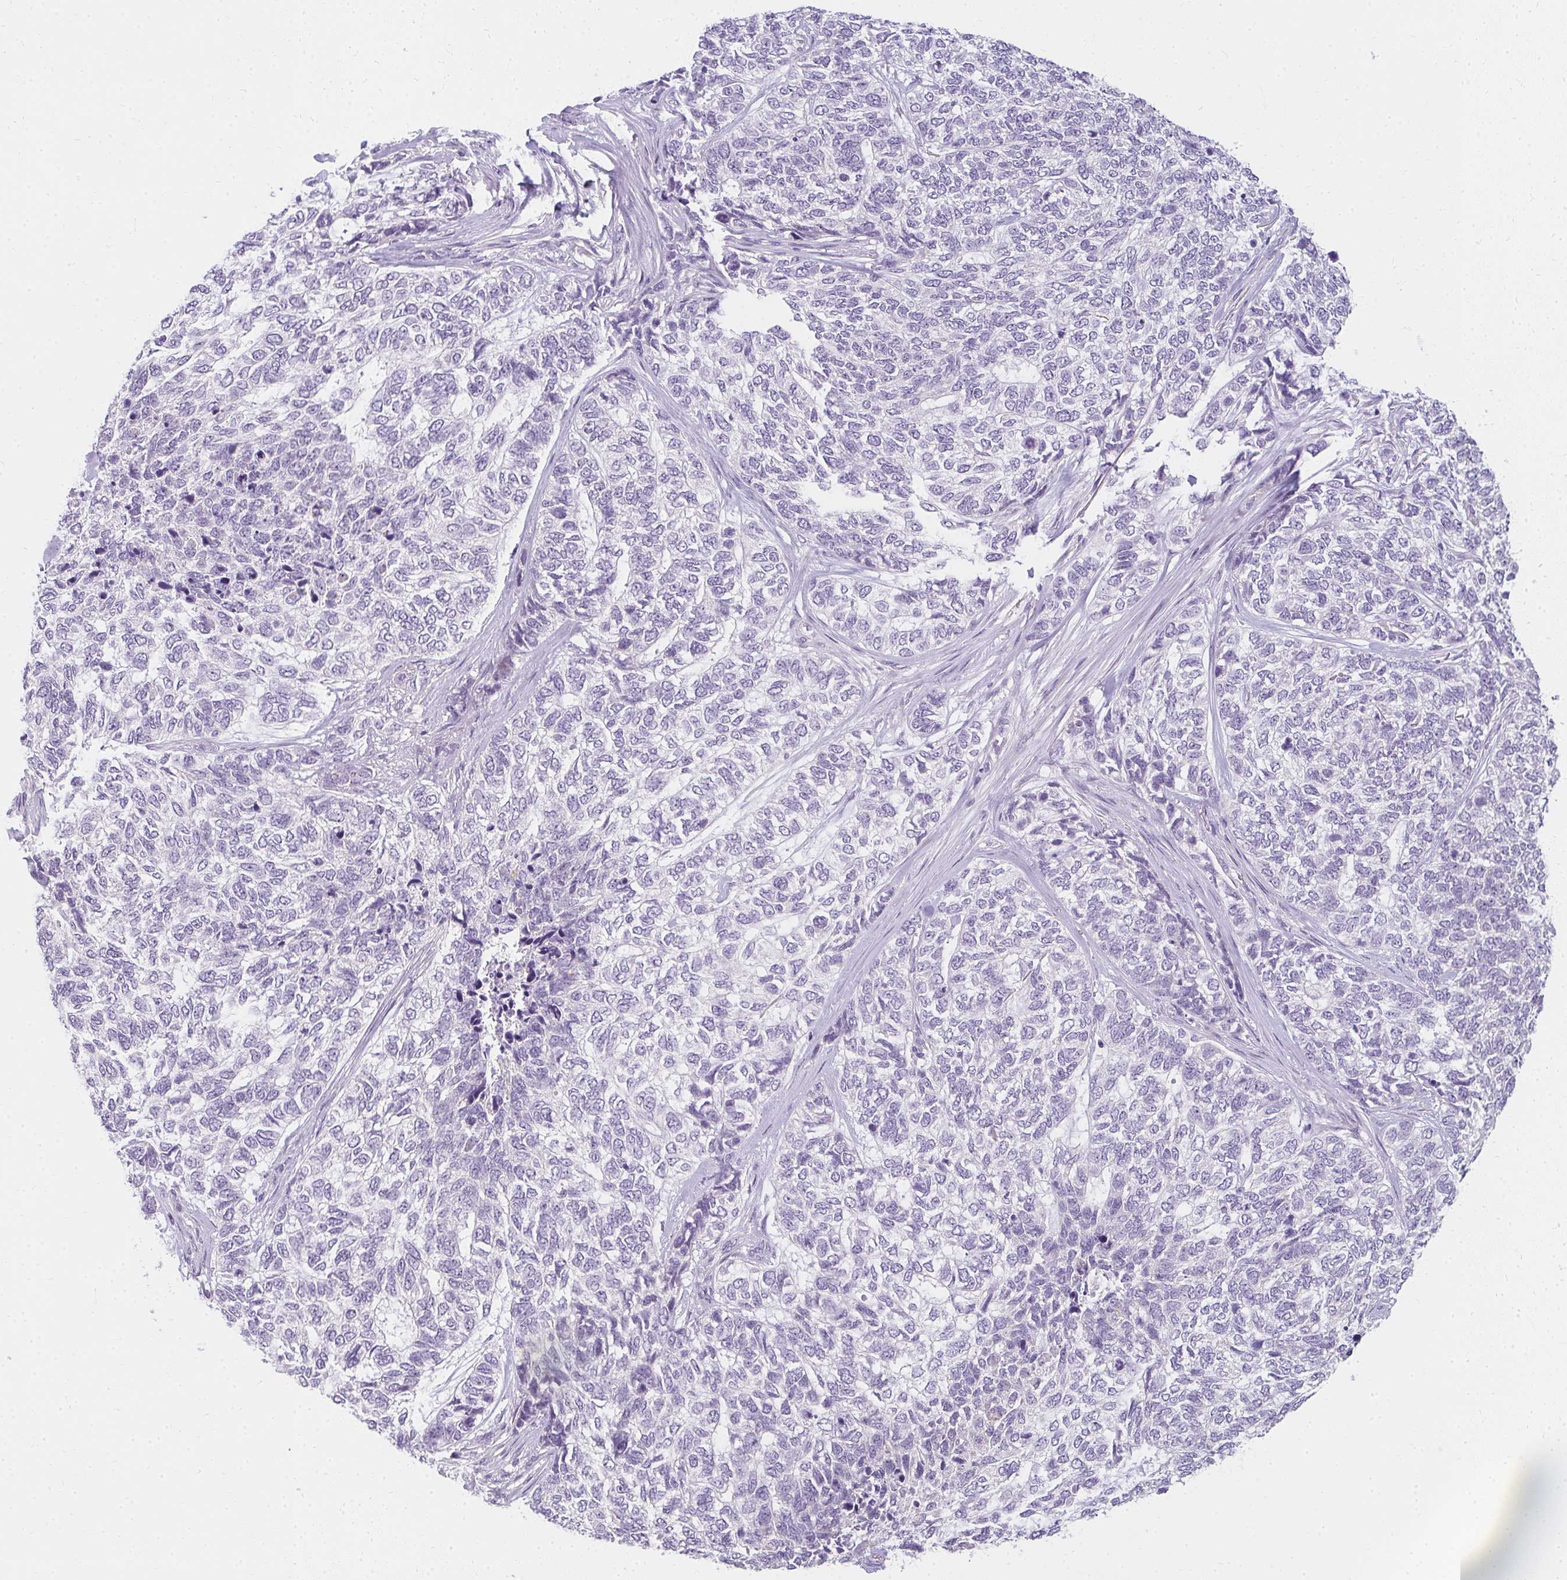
{"staining": {"intensity": "negative", "quantity": "none", "location": "none"}, "tissue": "skin cancer", "cell_type": "Tumor cells", "image_type": "cancer", "snomed": [{"axis": "morphology", "description": "Basal cell carcinoma"}, {"axis": "topography", "description": "Skin"}], "caption": "A micrograph of skin cancer stained for a protein demonstrates no brown staining in tumor cells. (IHC, brightfield microscopy, high magnification).", "gene": "PPP1R3G", "patient": {"sex": "female", "age": 65}}